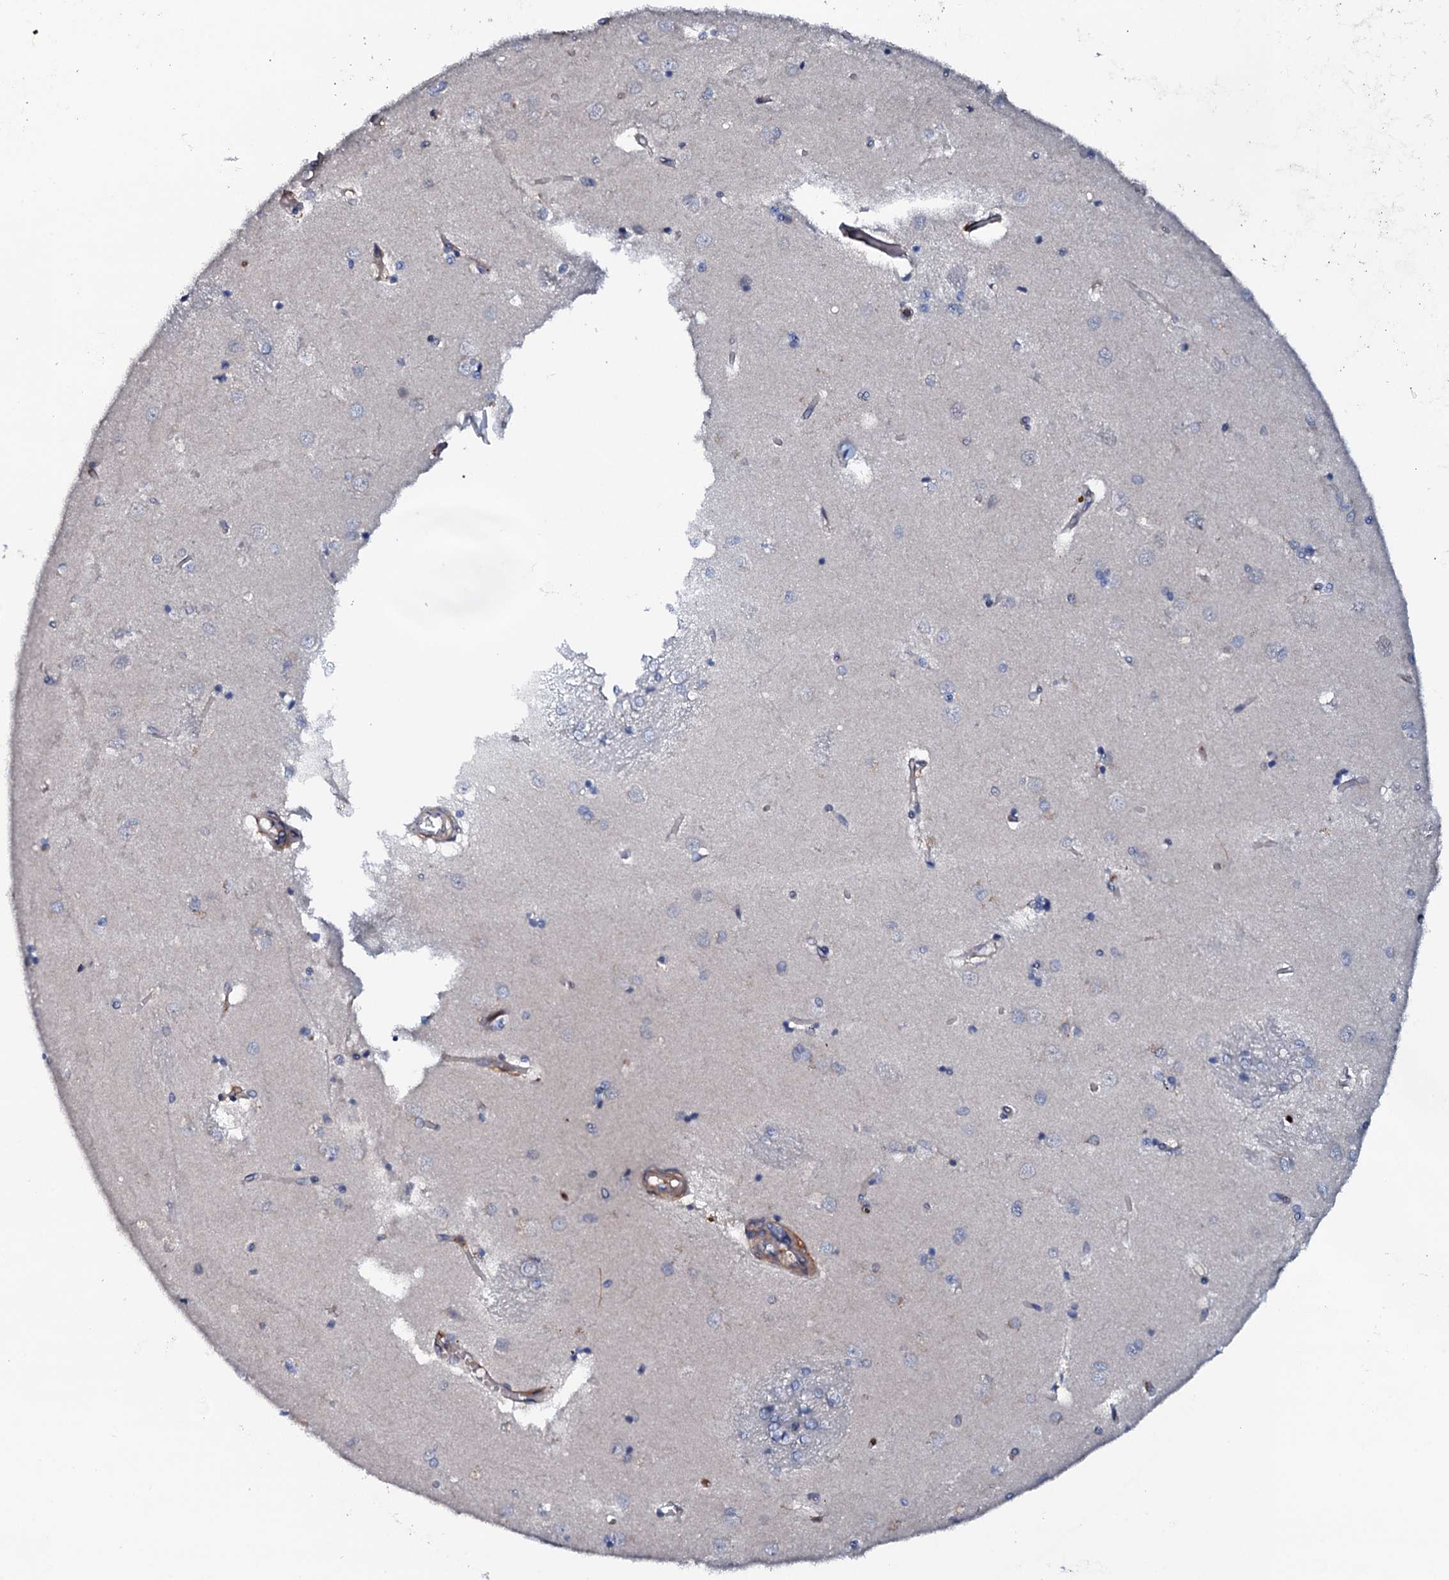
{"staining": {"intensity": "negative", "quantity": "none", "location": "none"}, "tissue": "caudate", "cell_type": "Glial cells", "image_type": "normal", "snomed": [{"axis": "morphology", "description": "Normal tissue, NOS"}, {"axis": "topography", "description": "Lateral ventricle wall"}], "caption": "A micrograph of human caudate is negative for staining in glial cells. Brightfield microscopy of IHC stained with DAB (3,3'-diaminobenzidine) (brown) and hematoxylin (blue), captured at high magnification.", "gene": "VAMP8", "patient": {"sex": "male", "age": 37}}